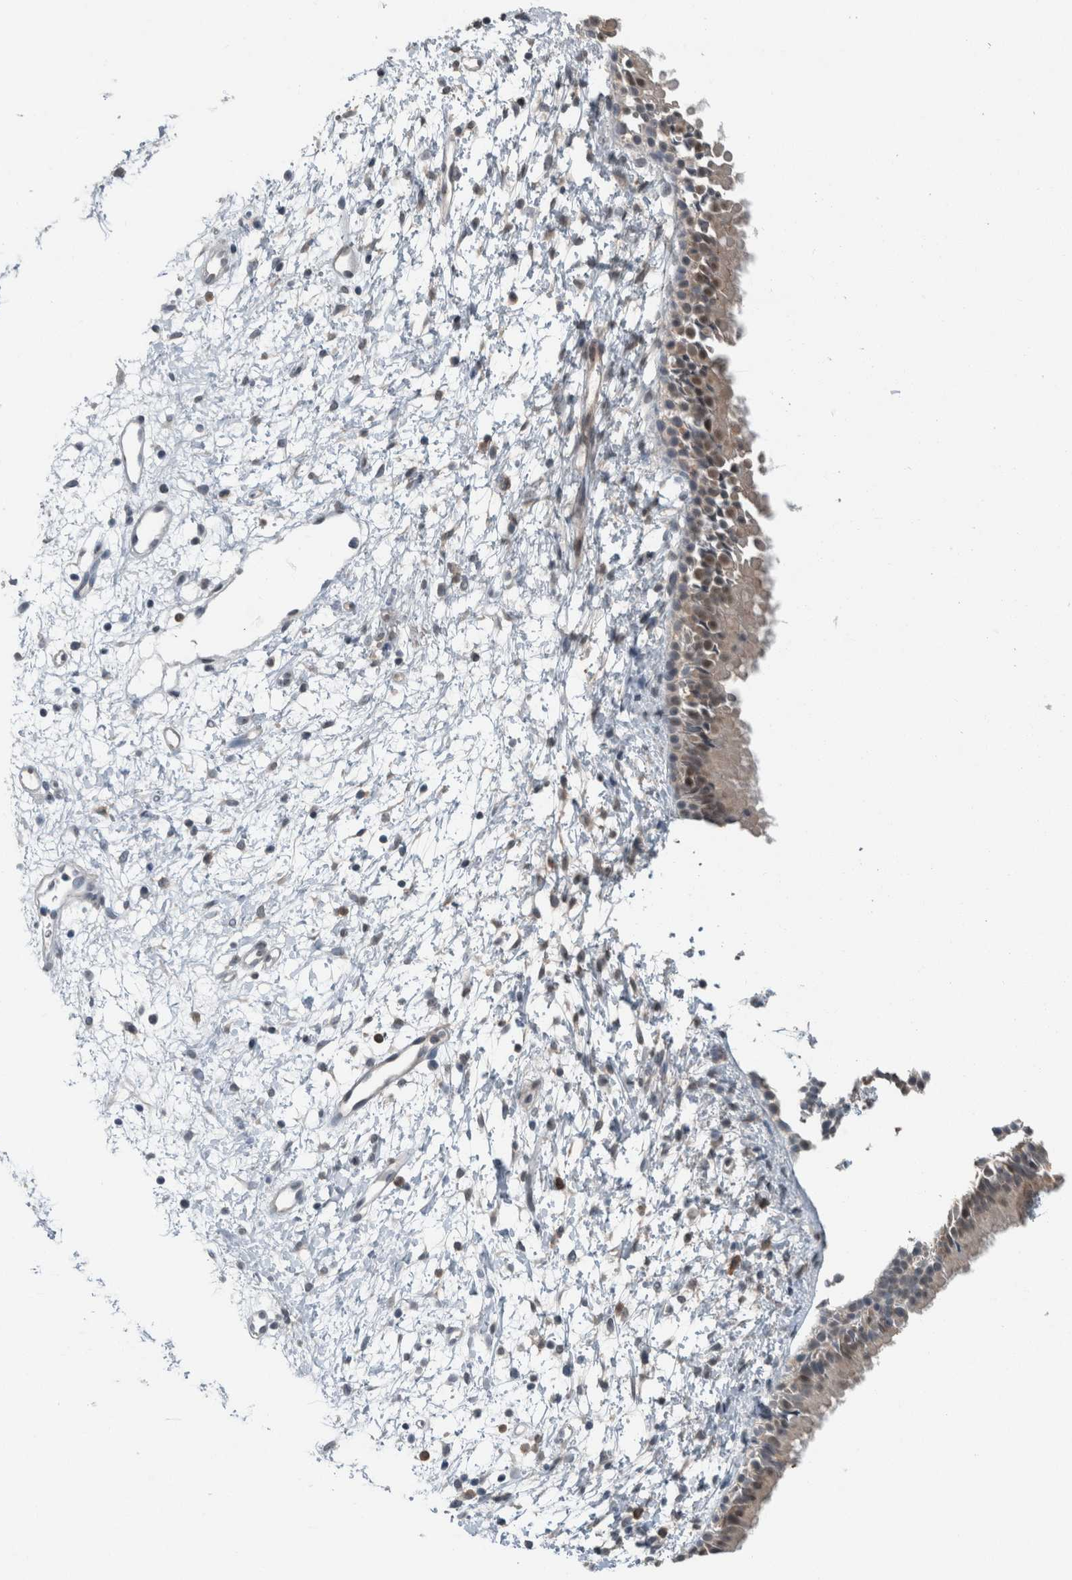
{"staining": {"intensity": "weak", "quantity": ">75%", "location": "cytoplasmic/membranous,nuclear"}, "tissue": "nasopharynx", "cell_type": "Respiratory epithelial cells", "image_type": "normal", "snomed": [{"axis": "morphology", "description": "Normal tissue, NOS"}, {"axis": "topography", "description": "Nasopharynx"}], "caption": "Nasopharynx stained with DAB immunohistochemistry demonstrates low levels of weak cytoplasmic/membranous,nuclear expression in about >75% of respiratory epithelial cells. (Brightfield microscopy of DAB IHC at high magnification).", "gene": "MYO1E", "patient": {"sex": "male", "age": 22}}